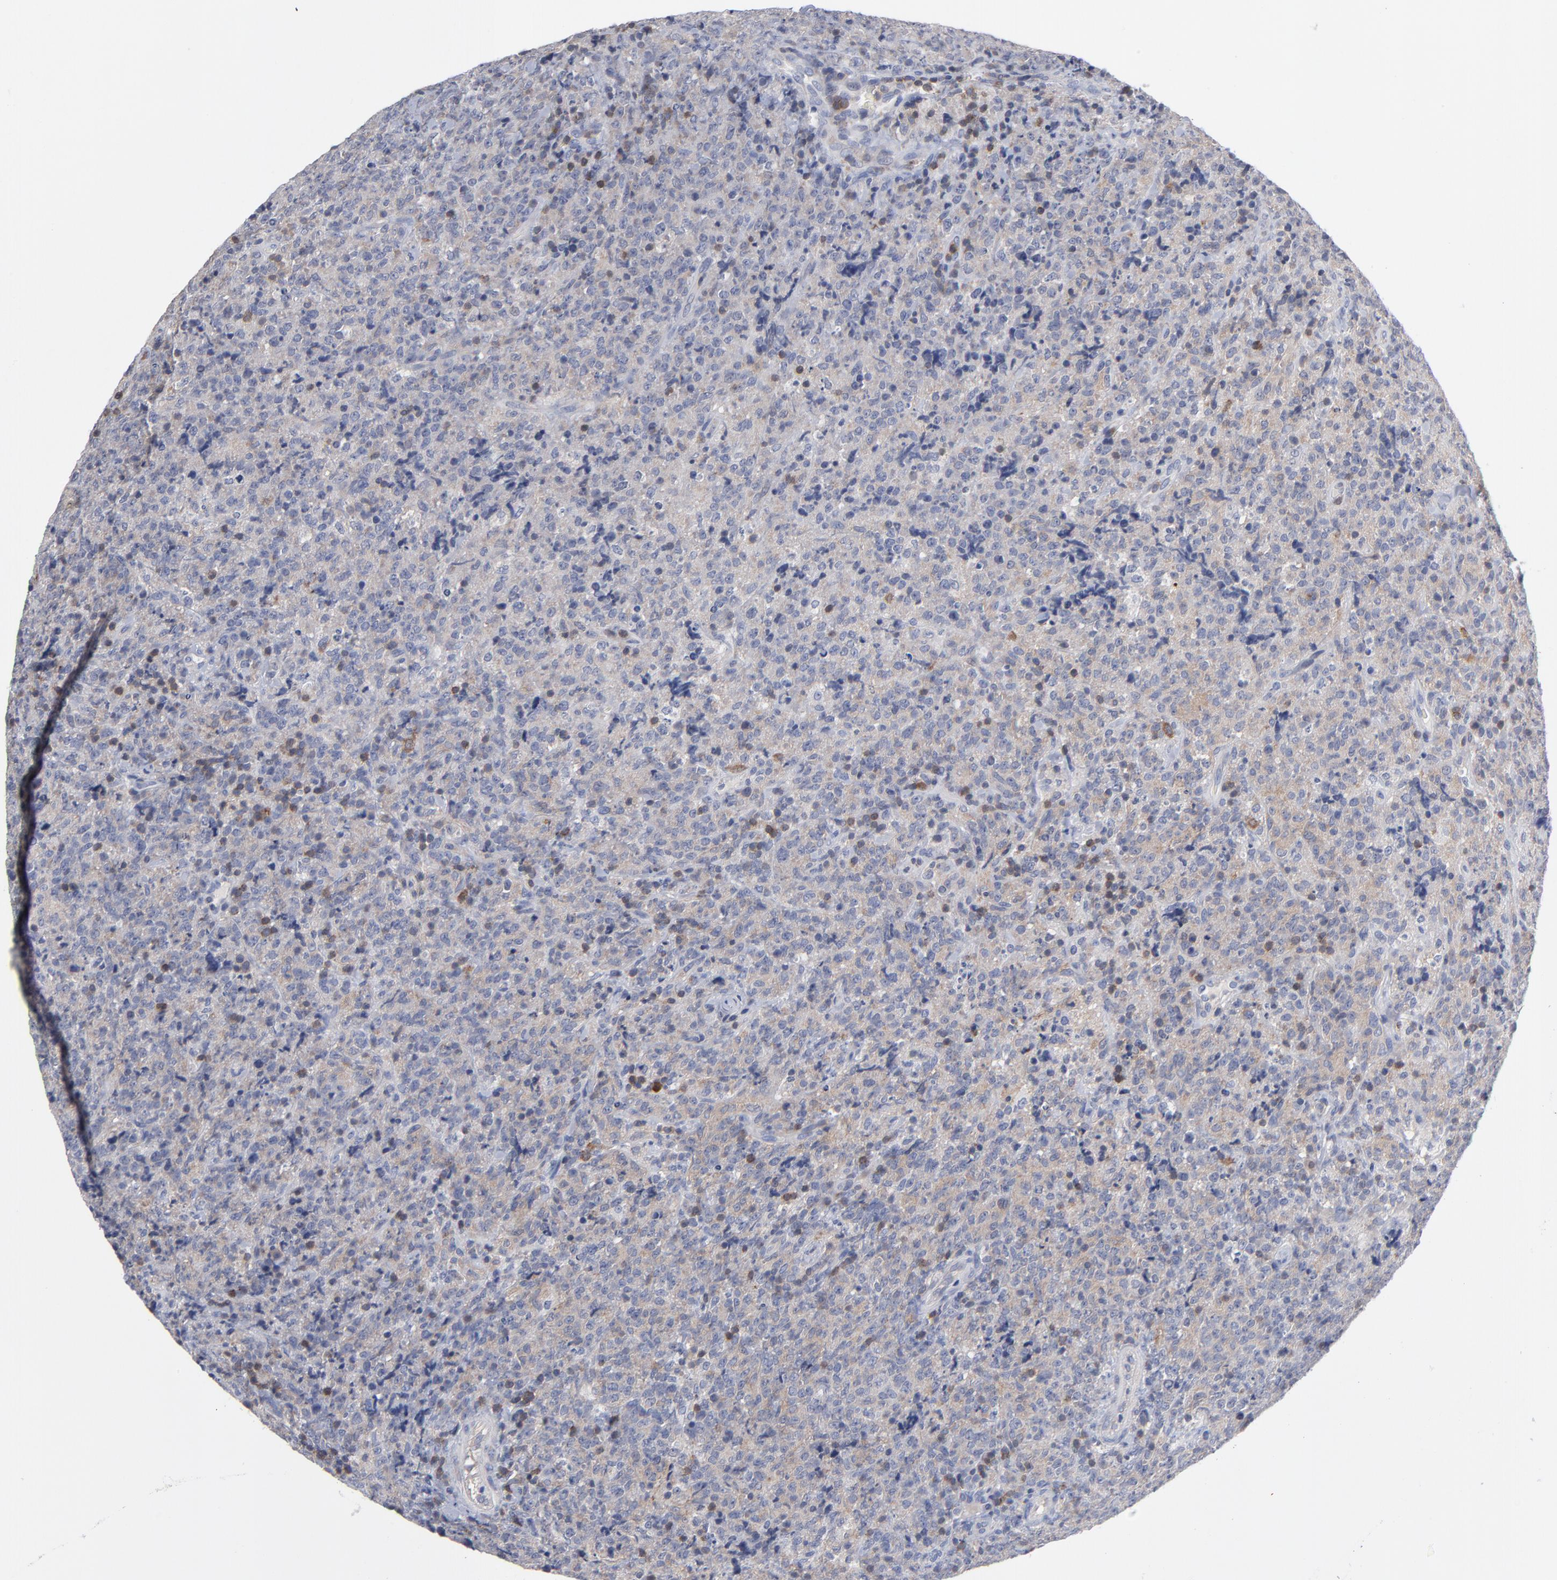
{"staining": {"intensity": "weak", "quantity": ">75%", "location": "cytoplasmic/membranous"}, "tissue": "lymphoma", "cell_type": "Tumor cells", "image_type": "cancer", "snomed": [{"axis": "morphology", "description": "Malignant lymphoma, non-Hodgkin's type, High grade"}, {"axis": "topography", "description": "Tonsil"}], "caption": "Human lymphoma stained with a brown dye demonstrates weak cytoplasmic/membranous positive positivity in approximately >75% of tumor cells.", "gene": "PDLIM2", "patient": {"sex": "female", "age": 36}}